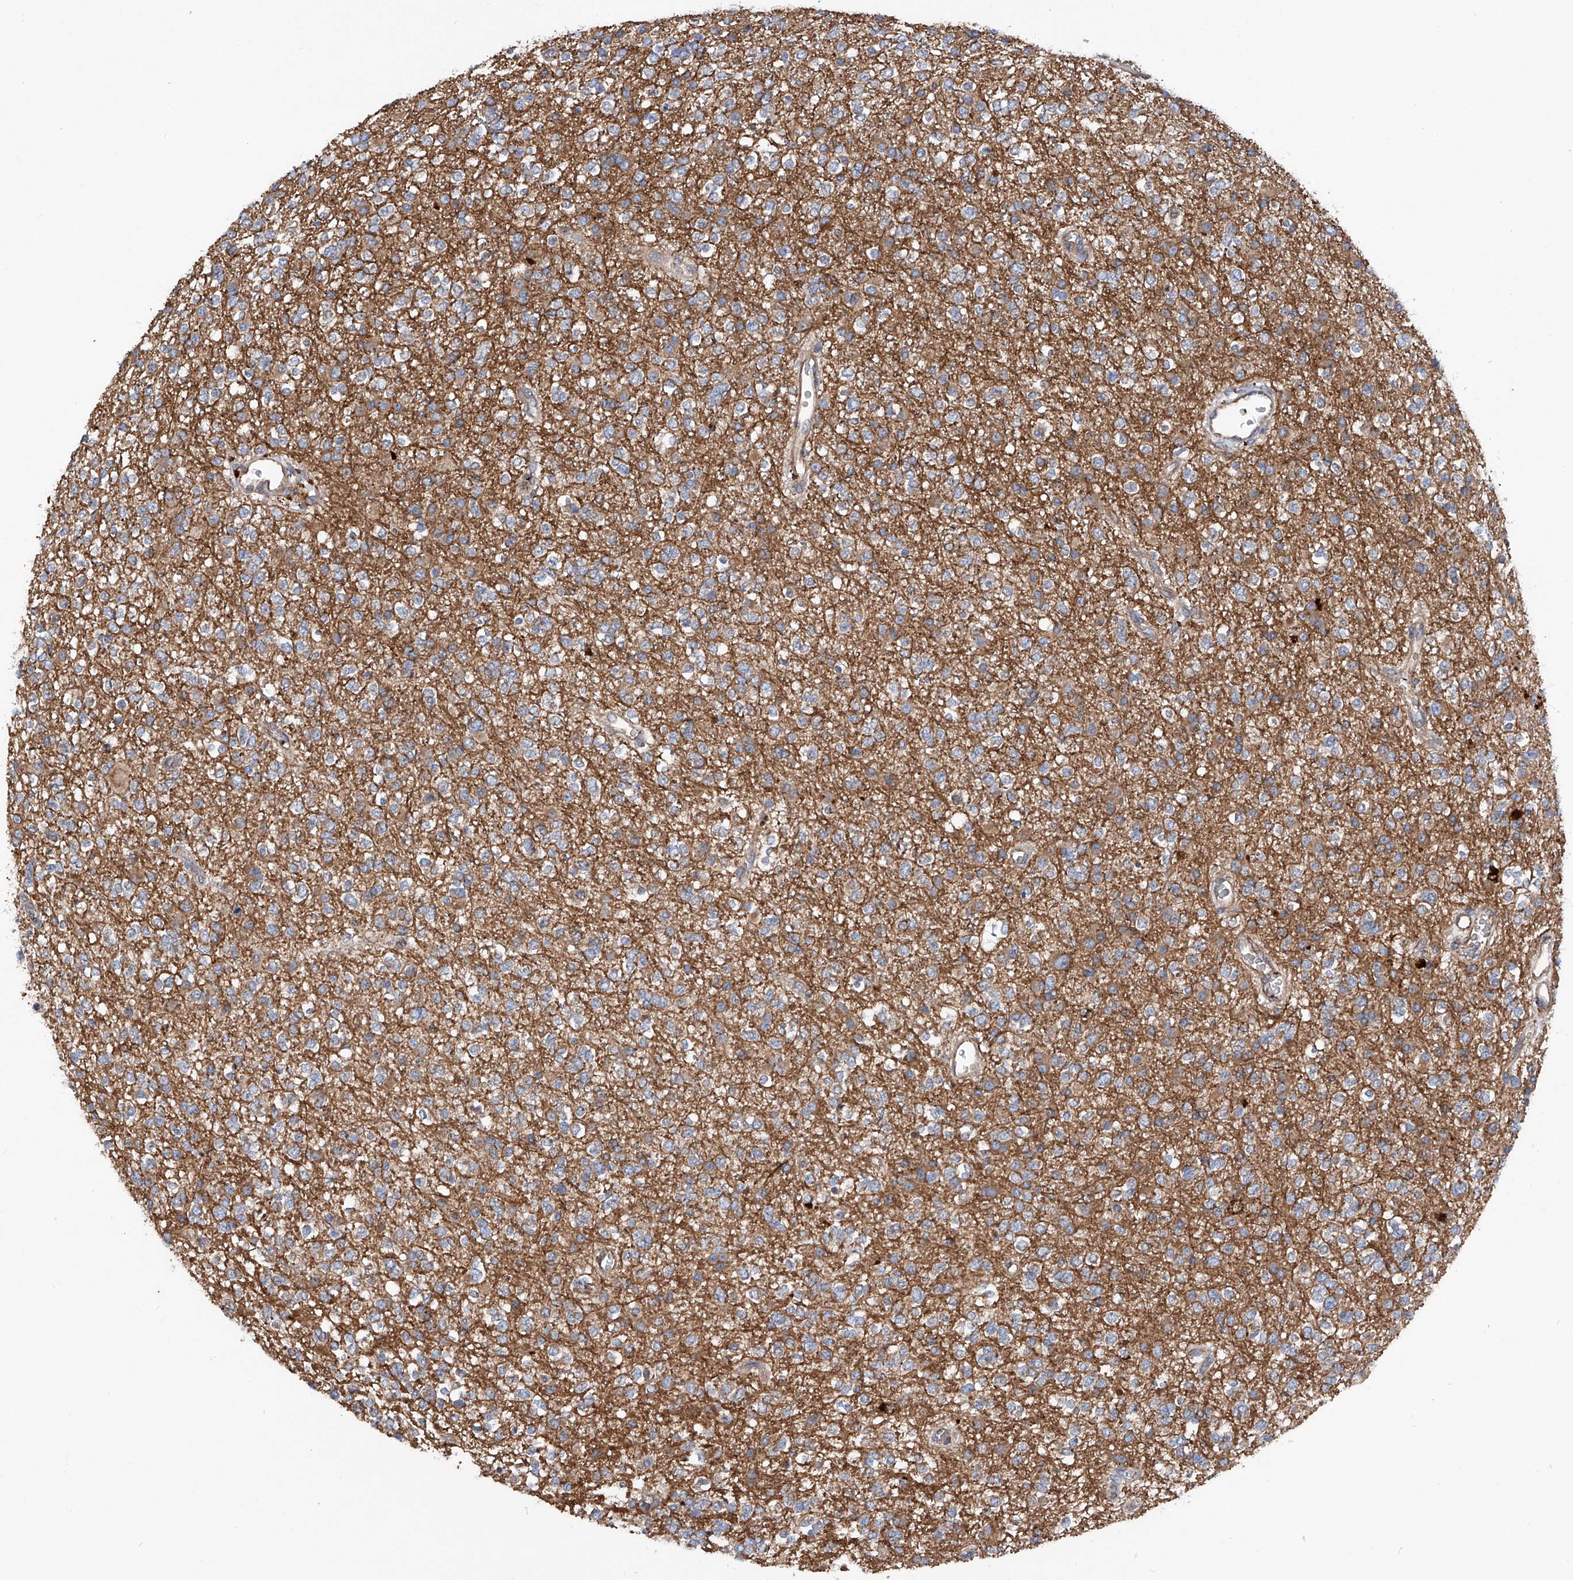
{"staining": {"intensity": "negative", "quantity": "none", "location": "none"}, "tissue": "glioma", "cell_type": "Tumor cells", "image_type": "cancer", "snomed": [{"axis": "morphology", "description": "Glioma, malignant, High grade"}, {"axis": "topography", "description": "Brain"}], "caption": "IHC photomicrograph of human malignant glioma (high-grade) stained for a protein (brown), which demonstrates no staining in tumor cells. (DAB (3,3'-diaminobenzidine) immunohistochemistry with hematoxylin counter stain).", "gene": "ASCC3", "patient": {"sex": "male", "age": 34}}